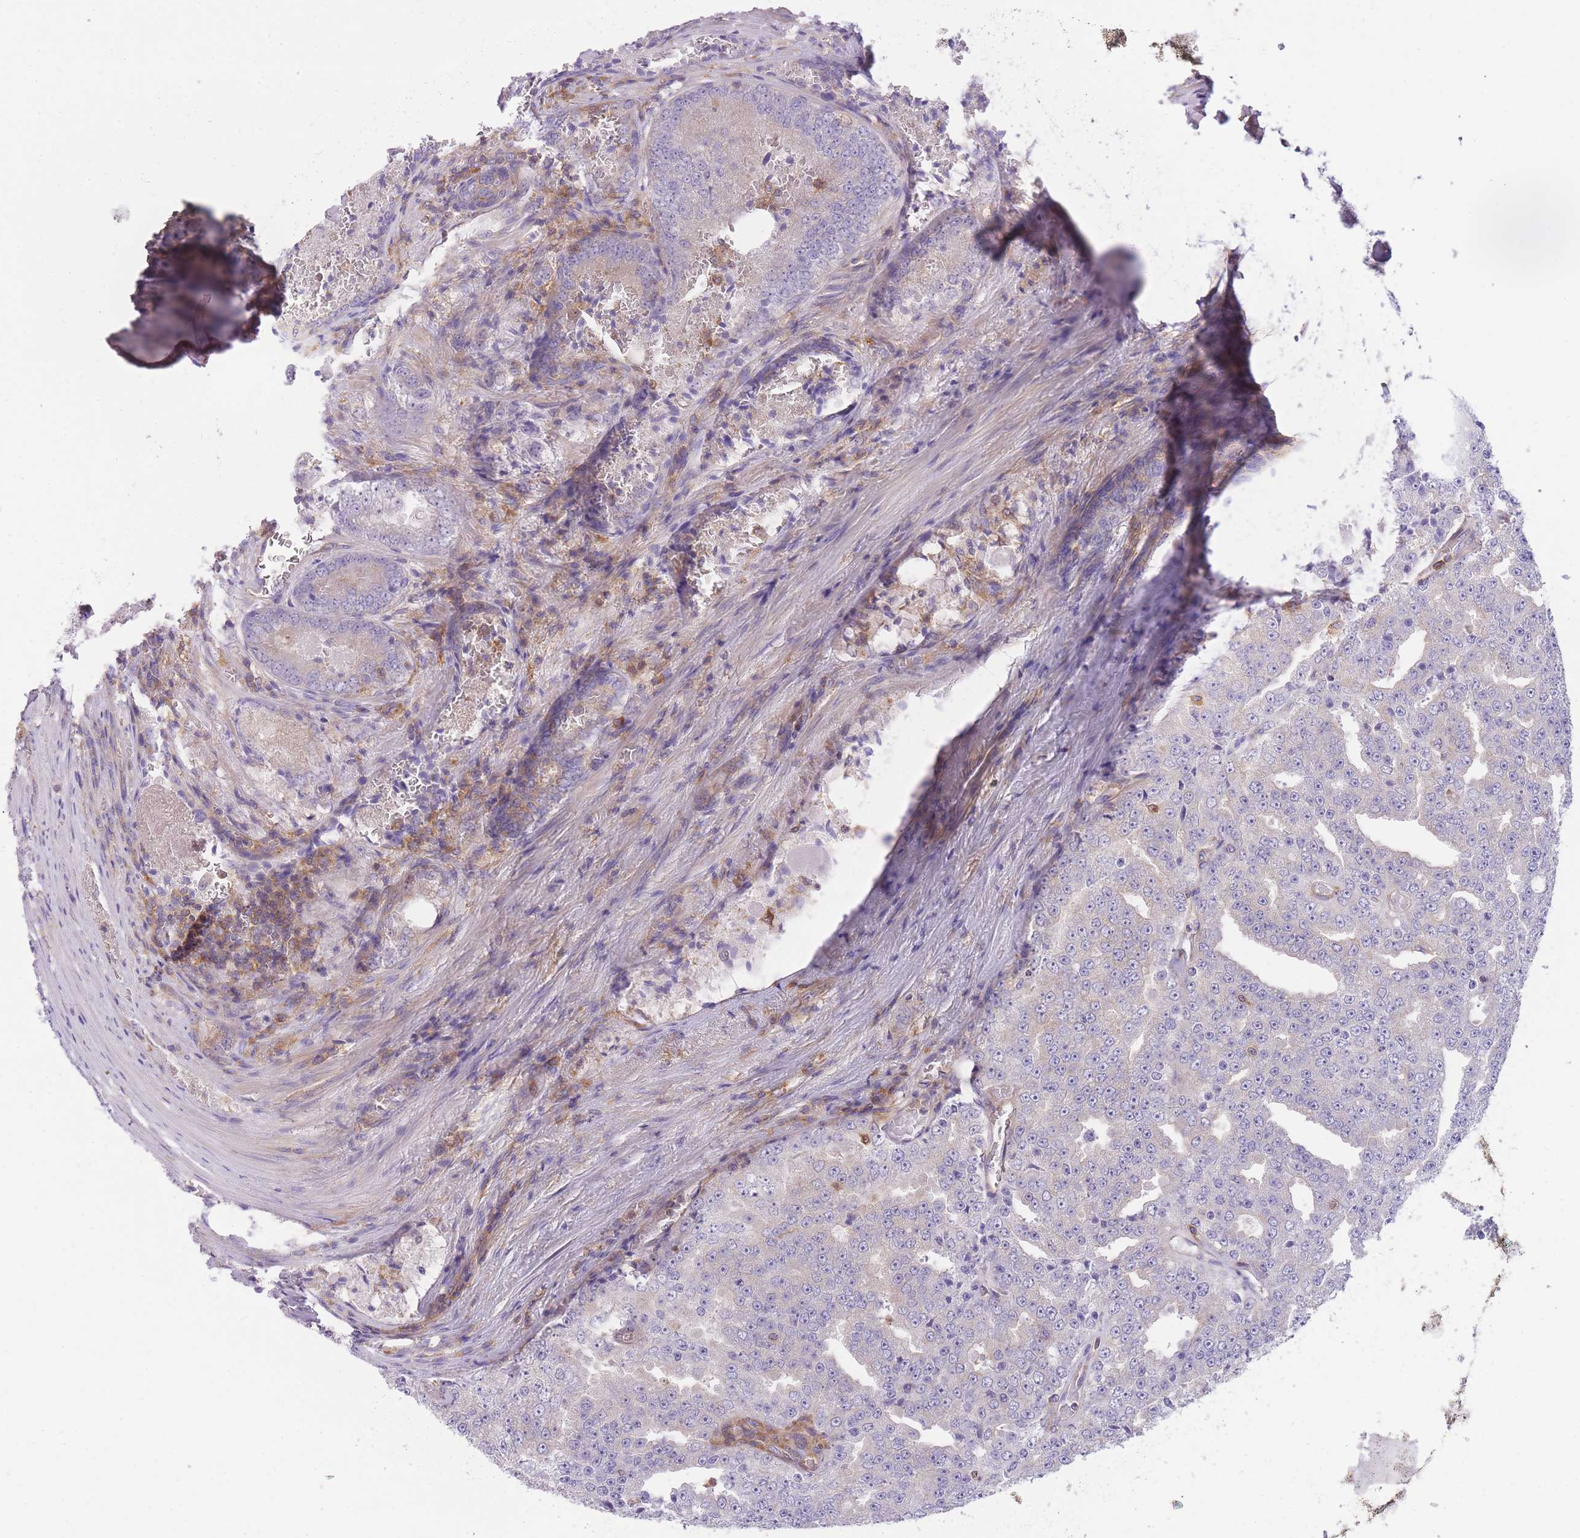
{"staining": {"intensity": "negative", "quantity": "none", "location": "none"}, "tissue": "prostate cancer", "cell_type": "Tumor cells", "image_type": "cancer", "snomed": [{"axis": "morphology", "description": "Adenocarcinoma, High grade"}, {"axis": "topography", "description": "Prostate"}], "caption": "The immunohistochemistry (IHC) micrograph has no significant staining in tumor cells of prostate adenocarcinoma (high-grade) tissue.", "gene": "PRKAR1A", "patient": {"sex": "male", "age": 63}}